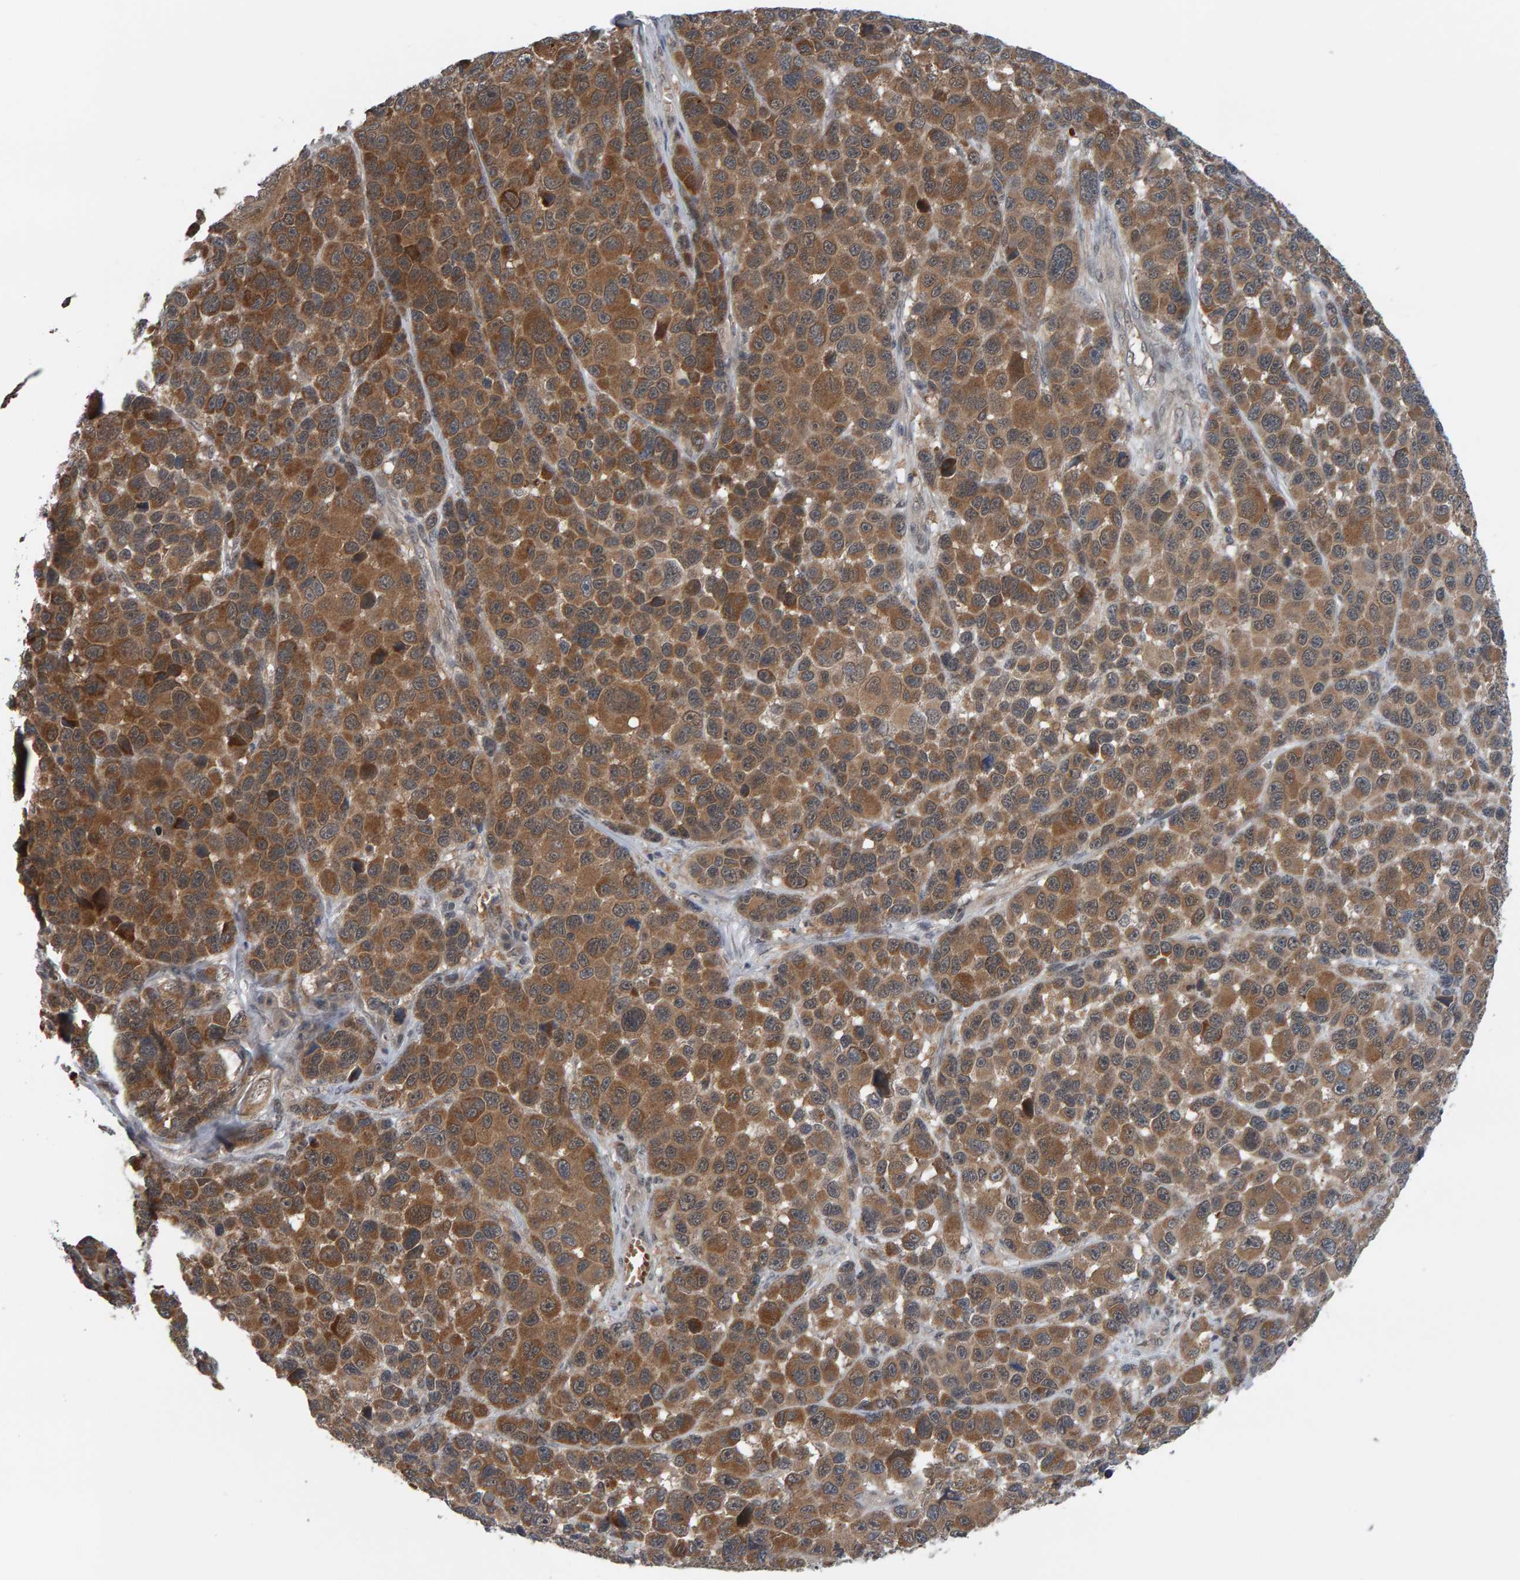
{"staining": {"intensity": "moderate", "quantity": "25%-75%", "location": "cytoplasmic/membranous"}, "tissue": "melanoma", "cell_type": "Tumor cells", "image_type": "cancer", "snomed": [{"axis": "morphology", "description": "Malignant melanoma, NOS"}, {"axis": "topography", "description": "Skin"}], "caption": "Human melanoma stained for a protein (brown) exhibits moderate cytoplasmic/membranous positive staining in approximately 25%-75% of tumor cells.", "gene": "COASY", "patient": {"sex": "male", "age": 53}}